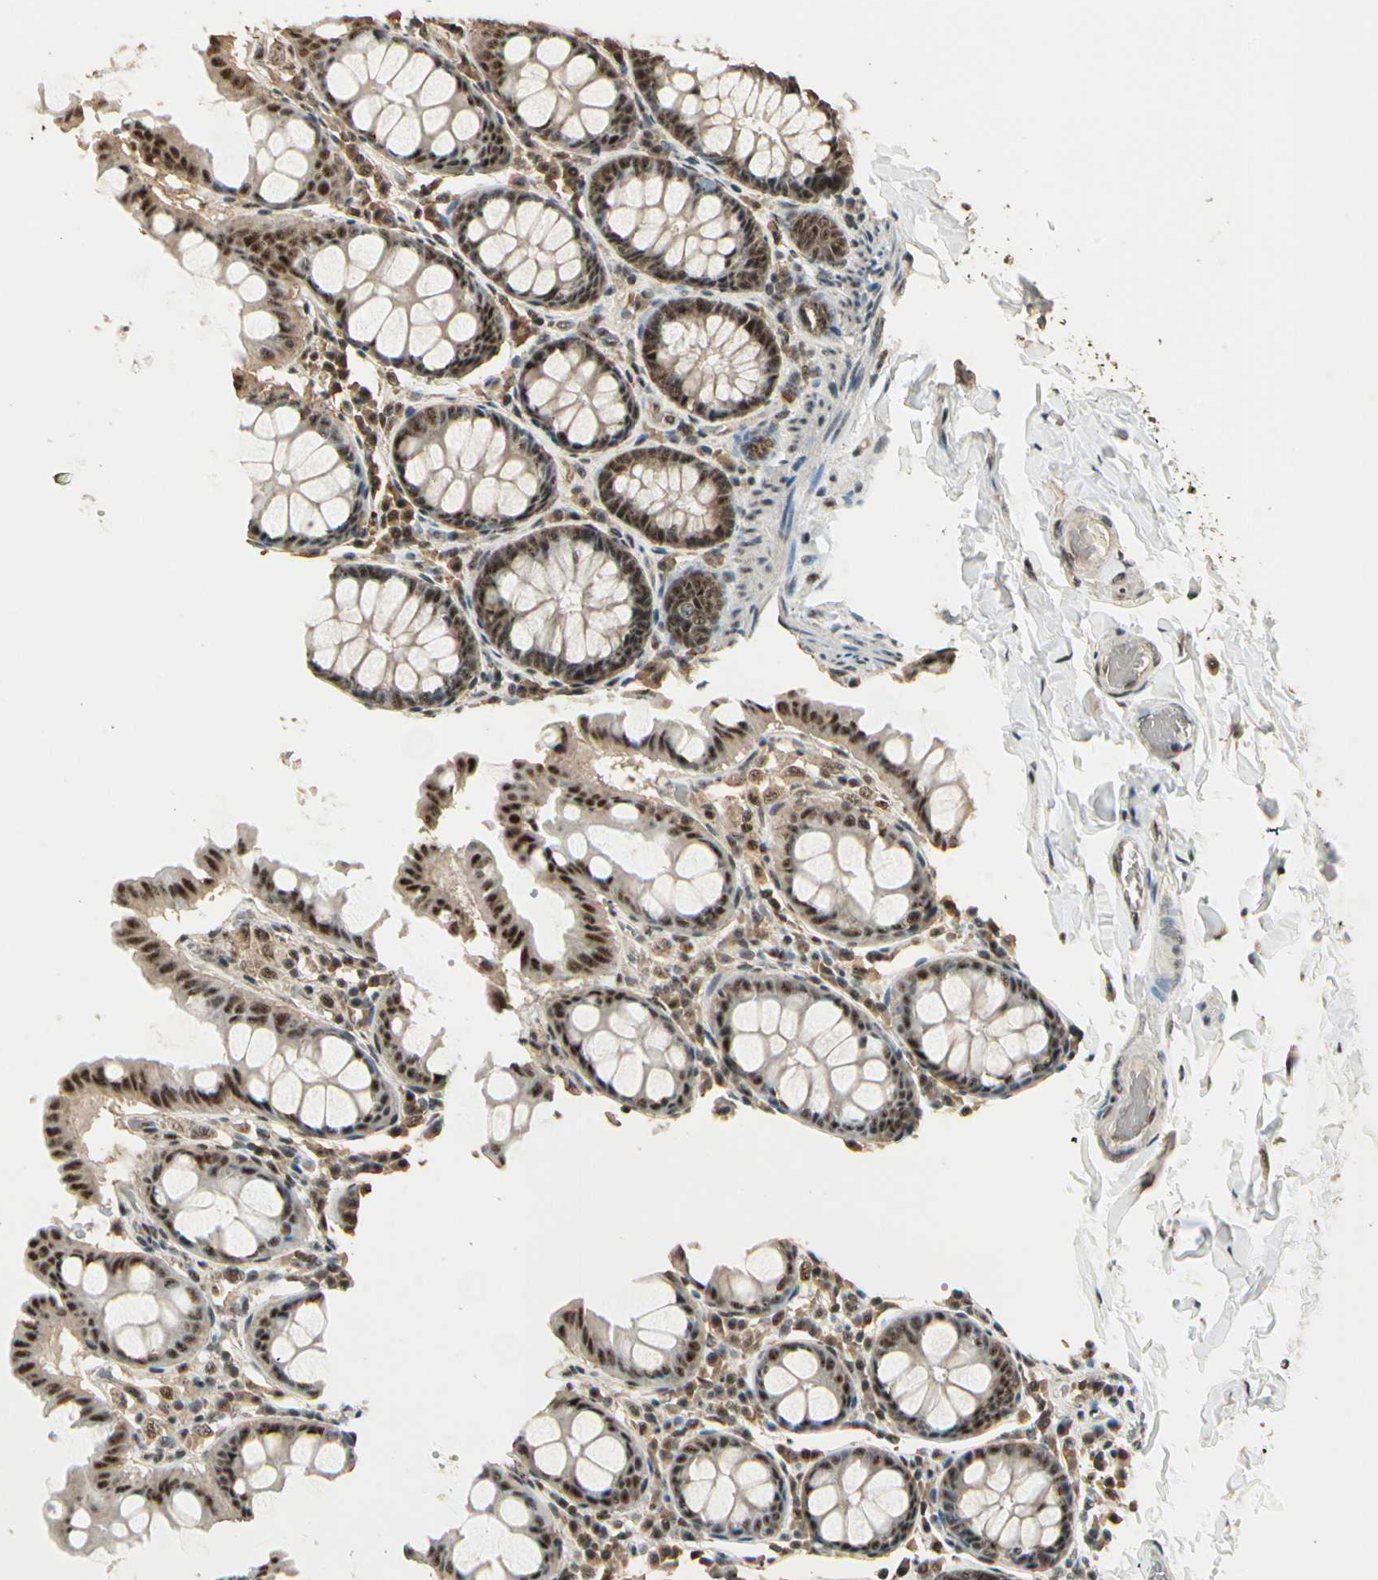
{"staining": {"intensity": "moderate", "quantity": ">75%", "location": "nuclear"}, "tissue": "colon", "cell_type": "Endothelial cells", "image_type": "normal", "snomed": [{"axis": "morphology", "description": "Normal tissue, NOS"}, {"axis": "topography", "description": "Colon"}], "caption": "Immunohistochemical staining of unremarkable colon exhibits medium levels of moderate nuclear expression in approximately >75% of endothelial cells.", "gene": "RBM25", "patient": {"sex": "female", "age": 61}}